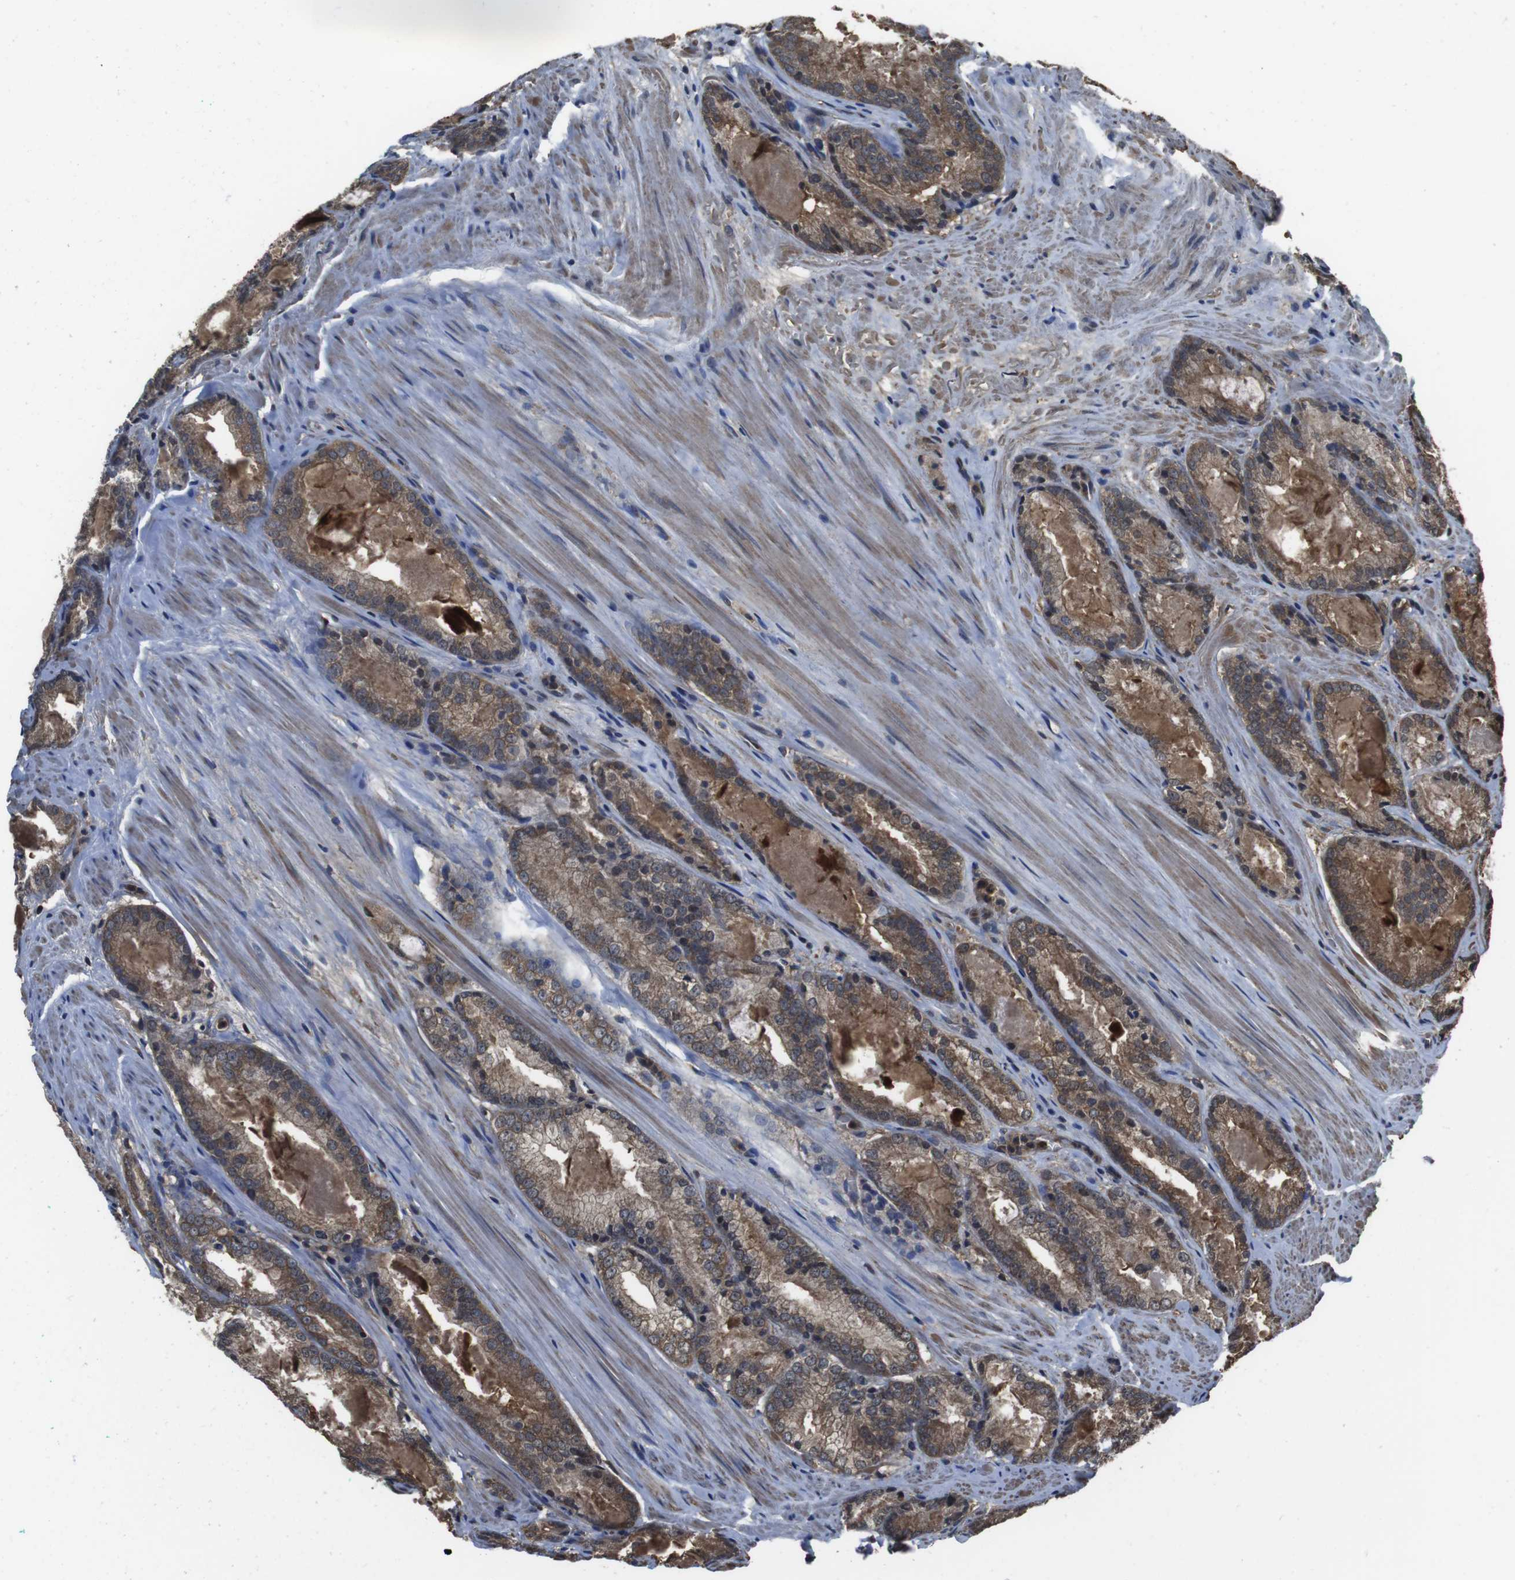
{"staining": {"intensity": "moderate", "quantity": ">75%", "location": "cytoplasmic/membranous"}, "tissue": "prostate cancer", "cell_type": "Tumor cells", "image_type": "cancer", "snomed": [{"axis": "morphology", "description": "Adenocarcinoma, Low grade"}, {"axis": "topography", "description": "Prostate"}], "caption": "A micrograph showing moderate cytoplasmic/membranous expression in about >75% of tumor cells in prostate cancer (adenocarcinoma (low-grade)), as visualized by brown immunohistochemical staining.", "gene": "CXCL11", "patient": {"sex": "male", "age": 64}}